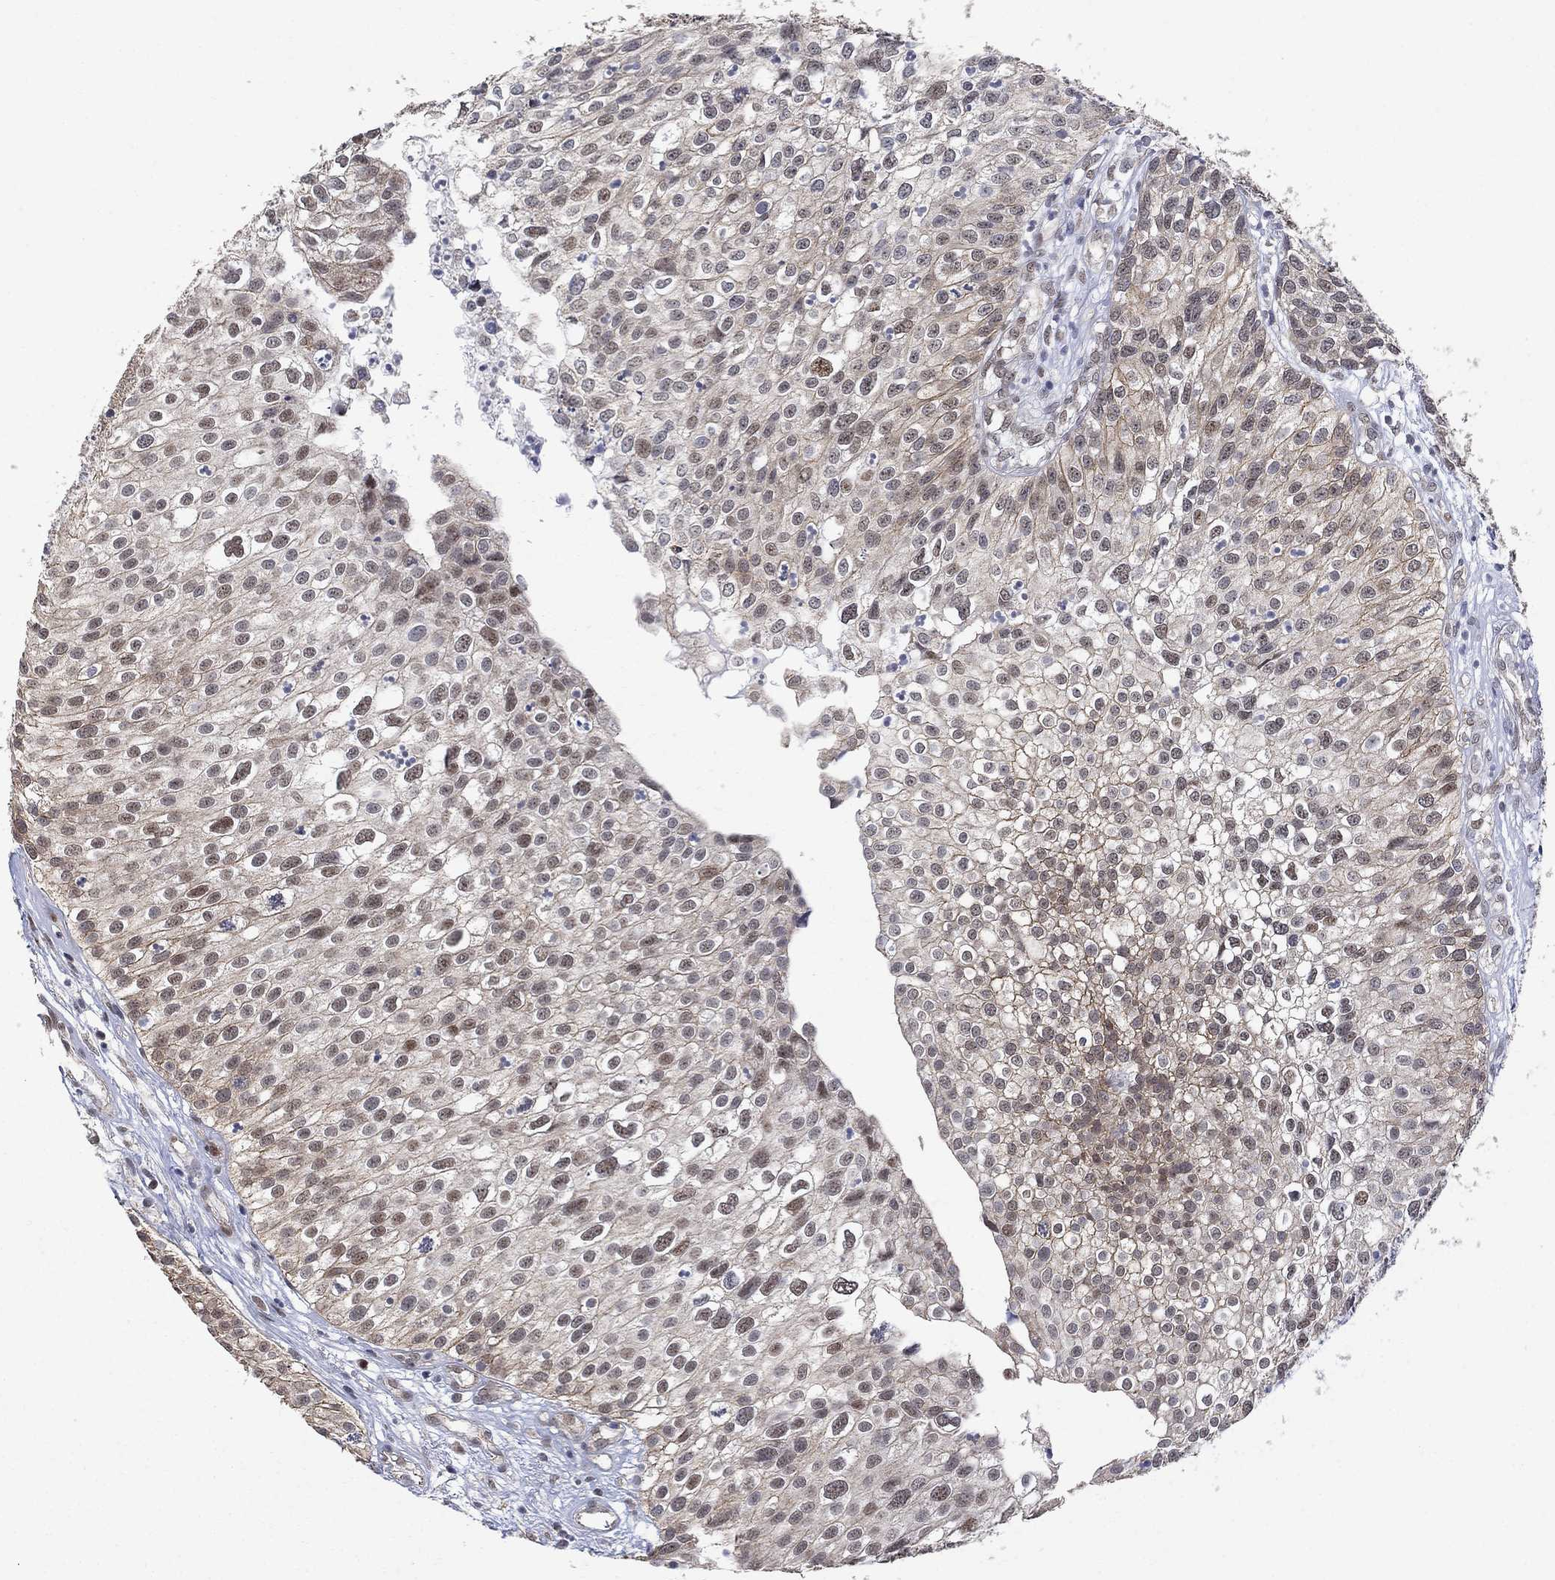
{"staining": {"intensity": "moderate", "quantity": "<25%", "location": "cytoplasmic/membranous,nuclear"}, "tissue": "urothelial cancer", "cell_type": "Tumor cells", "image_type": "cancer", "snomed": [{"axis": "morphology", "description": "Urothelial carcinoma, High grade"}, {"axis": "topography", "description": "Urinary bladder"}], "caption": "Immunohistochemistry (IHC) of high-grade urothelial carcinoma displays low levels of moderate cytoplasmic/membranous and nuclear expression in approximately <25% of tumor cells.", "gene": "ANKRA2", "patient": {"sex": "female", "age": 79}}